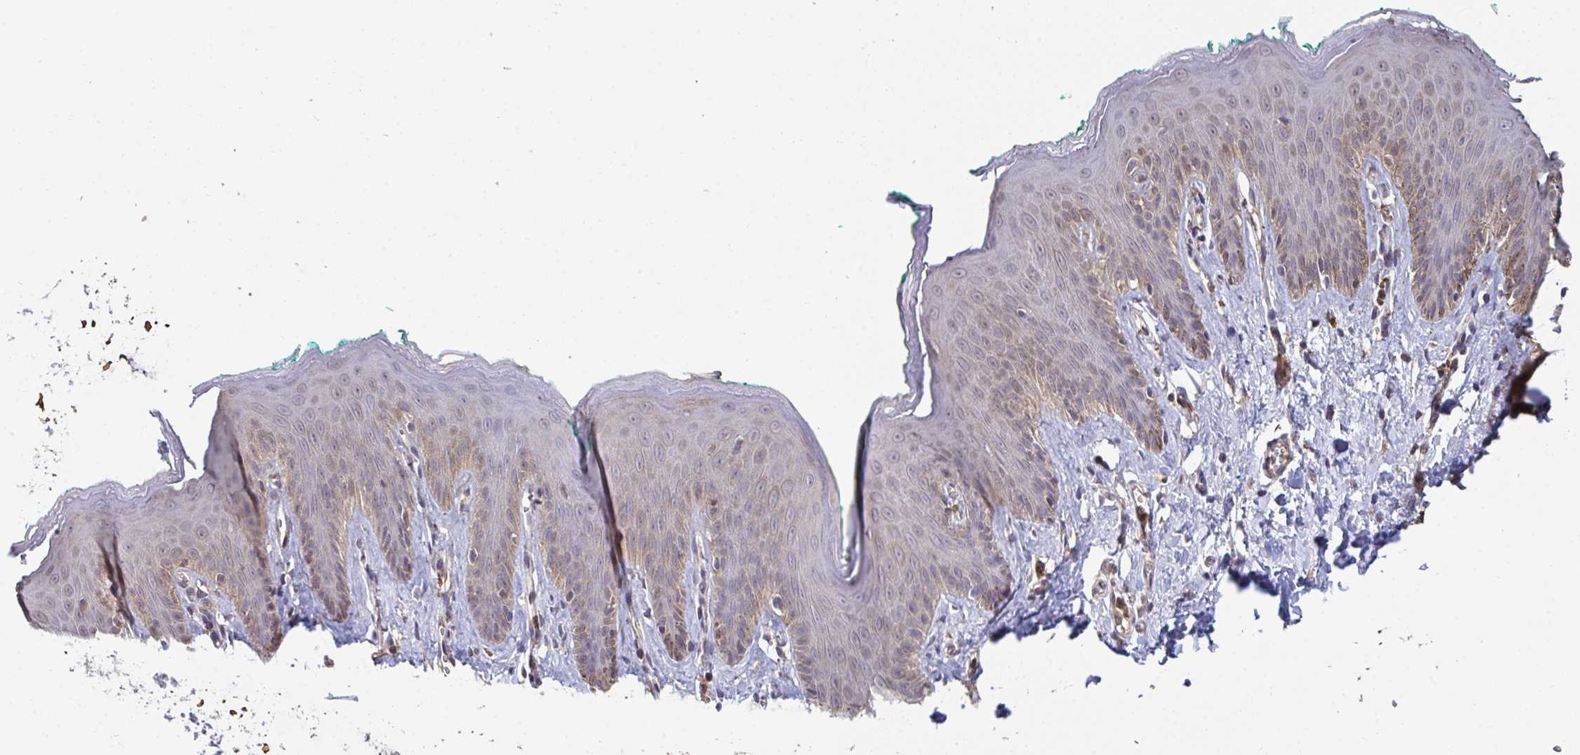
{"staining": {"intensity": "weak", "quantity": "25%-75%", "location": "cytoplasmic/membranous,nuclear"}, "tissue": "skin", "cell_type": "Epidermal cells", "image_type": "normal", "snomed": [{"axis": "morphology", "description": "Normal tissue, NOS"}, {"axis": "topography", "description": "Vulva"}, {"axis": "topography", "description": "Peripheral nerve tissue"}], "caption": "Protein staining of normal skin reveals weak cytoplasmic/membranous,nuclear expression in approximately 25%-75% of epidermal cells. (DAB (3,3'-diaminobenzidine) IHC with brightfield microscopy, high magnification).", "gene": "TTC9C", "patient": {"sex": "female", "age": 66}}